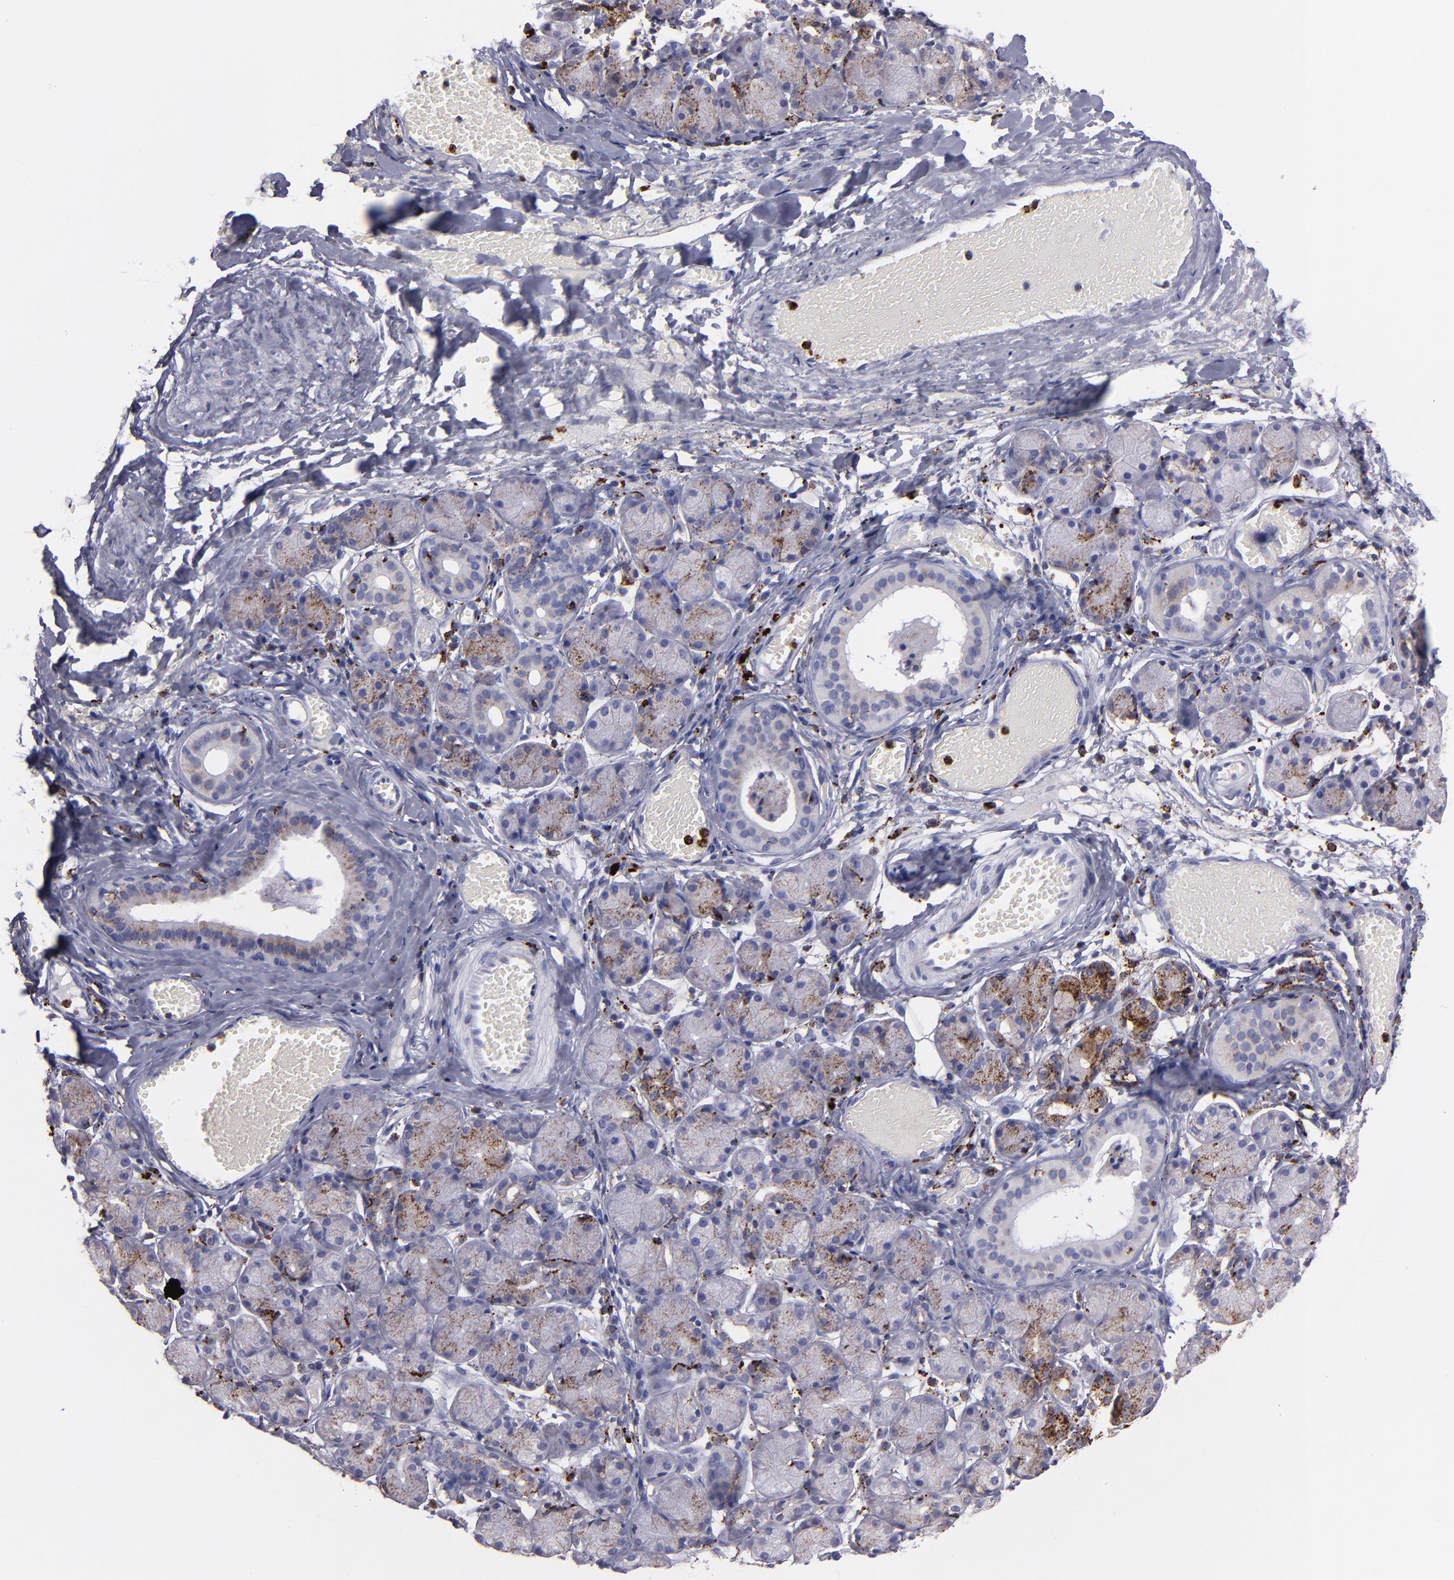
{"staining": {"intensity": "moderate", "quantity": "25%-75%", "location": "cytoplasmic/membranous"}, "tissue": "salivary gland", "cell_type": "Glandular cells", "image_type": "normal", "snomed": [{"axis": "morphology", "description": "Normal tissue, NOS"}, {"axis": "topography", "description": "Salivary gland"}], "caption": "The immunohistochemical stain shows moderate cytoplasmic/membranous expression in glandular cells of normal salivary gland. Immunohistochemistry stains the protein in brown and the nuclei are stained blue.", "gene": "CTSS", "patient": {"sex": "female", "age": 24}}